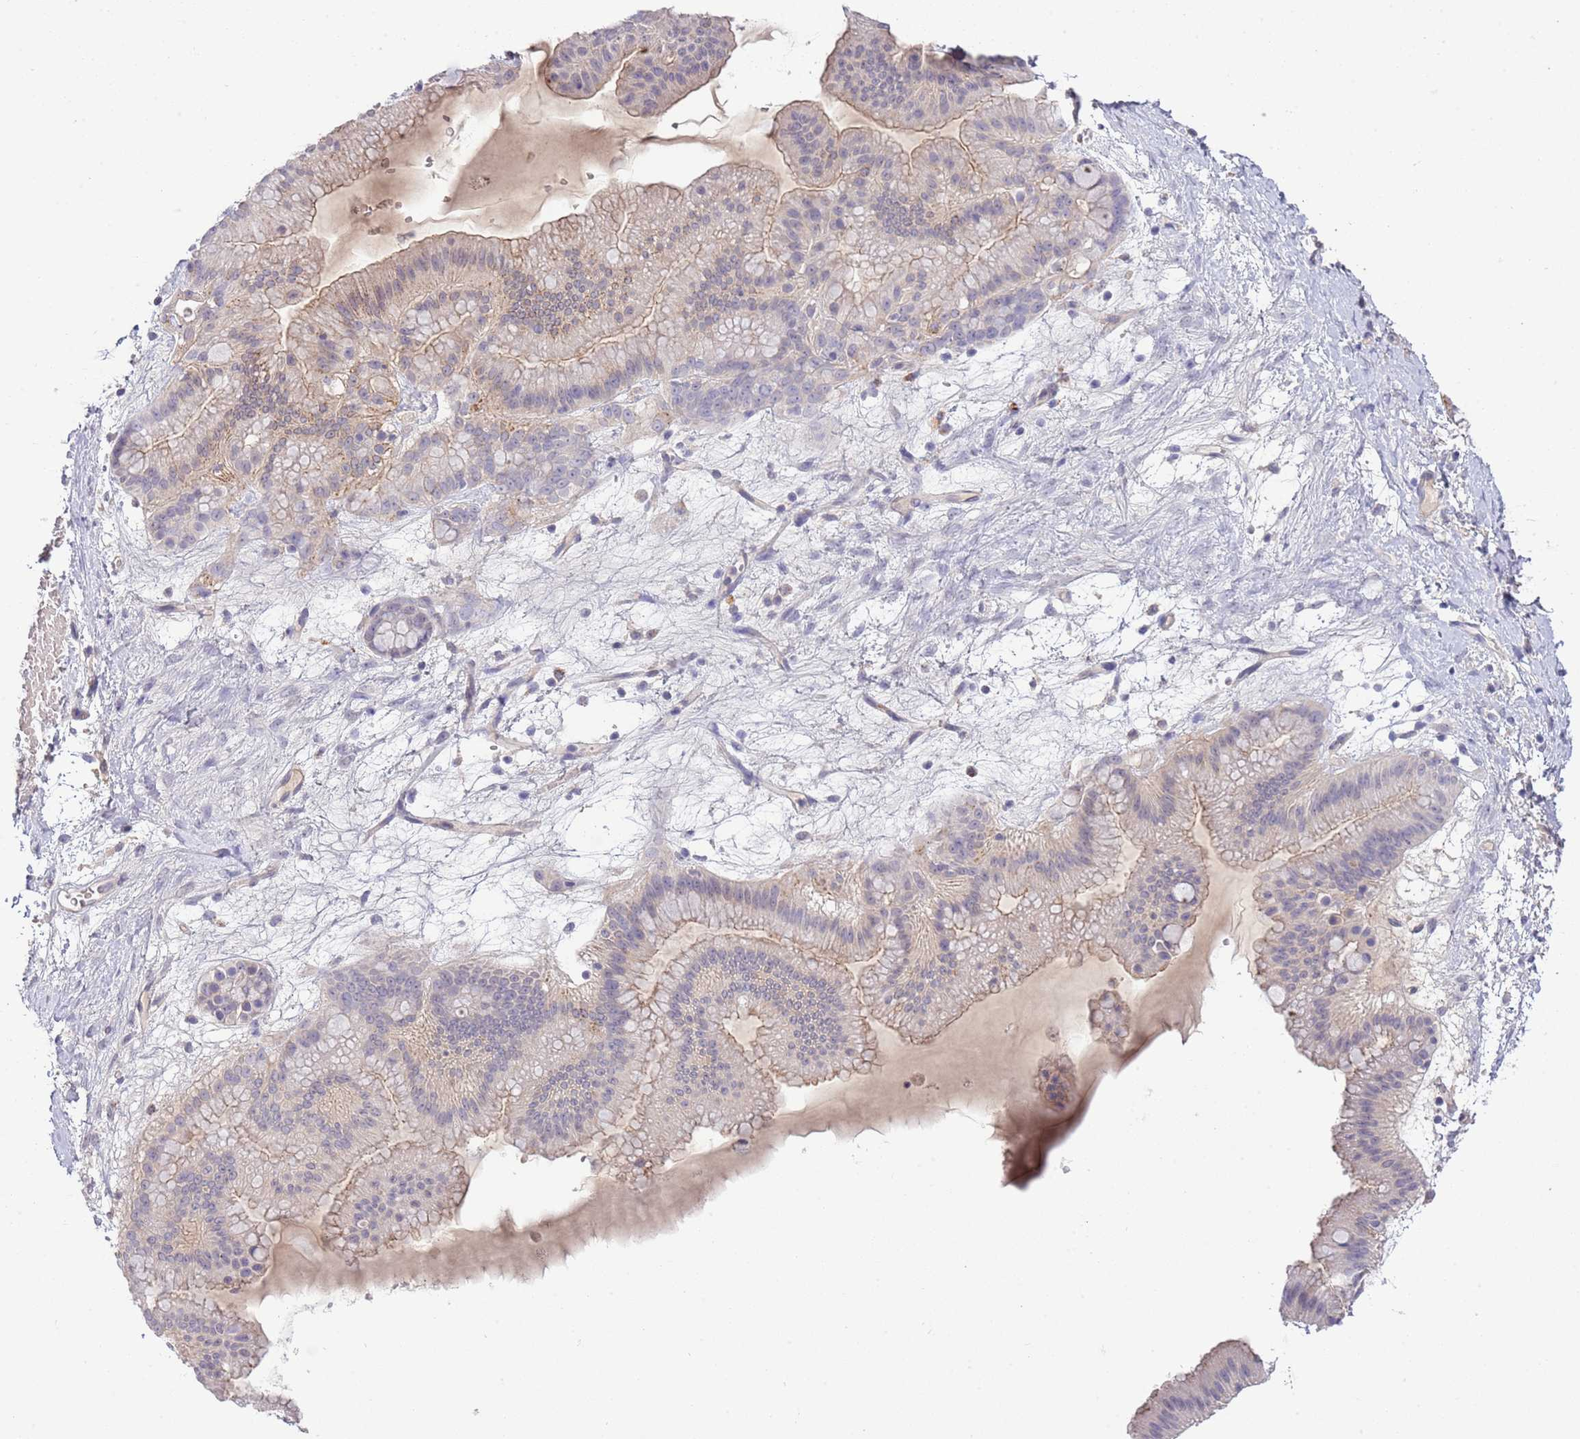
{"staining": {"intensity": "weak", "quantity": "<25%", "location": "cytoplasmic/membranous"}, "tissue": "ovarian cancer", "cell_type": "Tumor cells", "image_type": "cancer", "snomed": [{"axis": "morphology", "description": "Cystadenocarcinoma, mucinous, NOS"}, {"axis": "topography", "description": "Ovary"}], "caption": "Tumor cells show no significant staining in ovarian cancer (mucinous cystadenocarcinoma). (DAB (3,3'-diaminobenzidine) immunohistochemistry (IHC), high magnification).", "gene": "ABHD17A", "patient": {"sex": "female", "age": 61}}